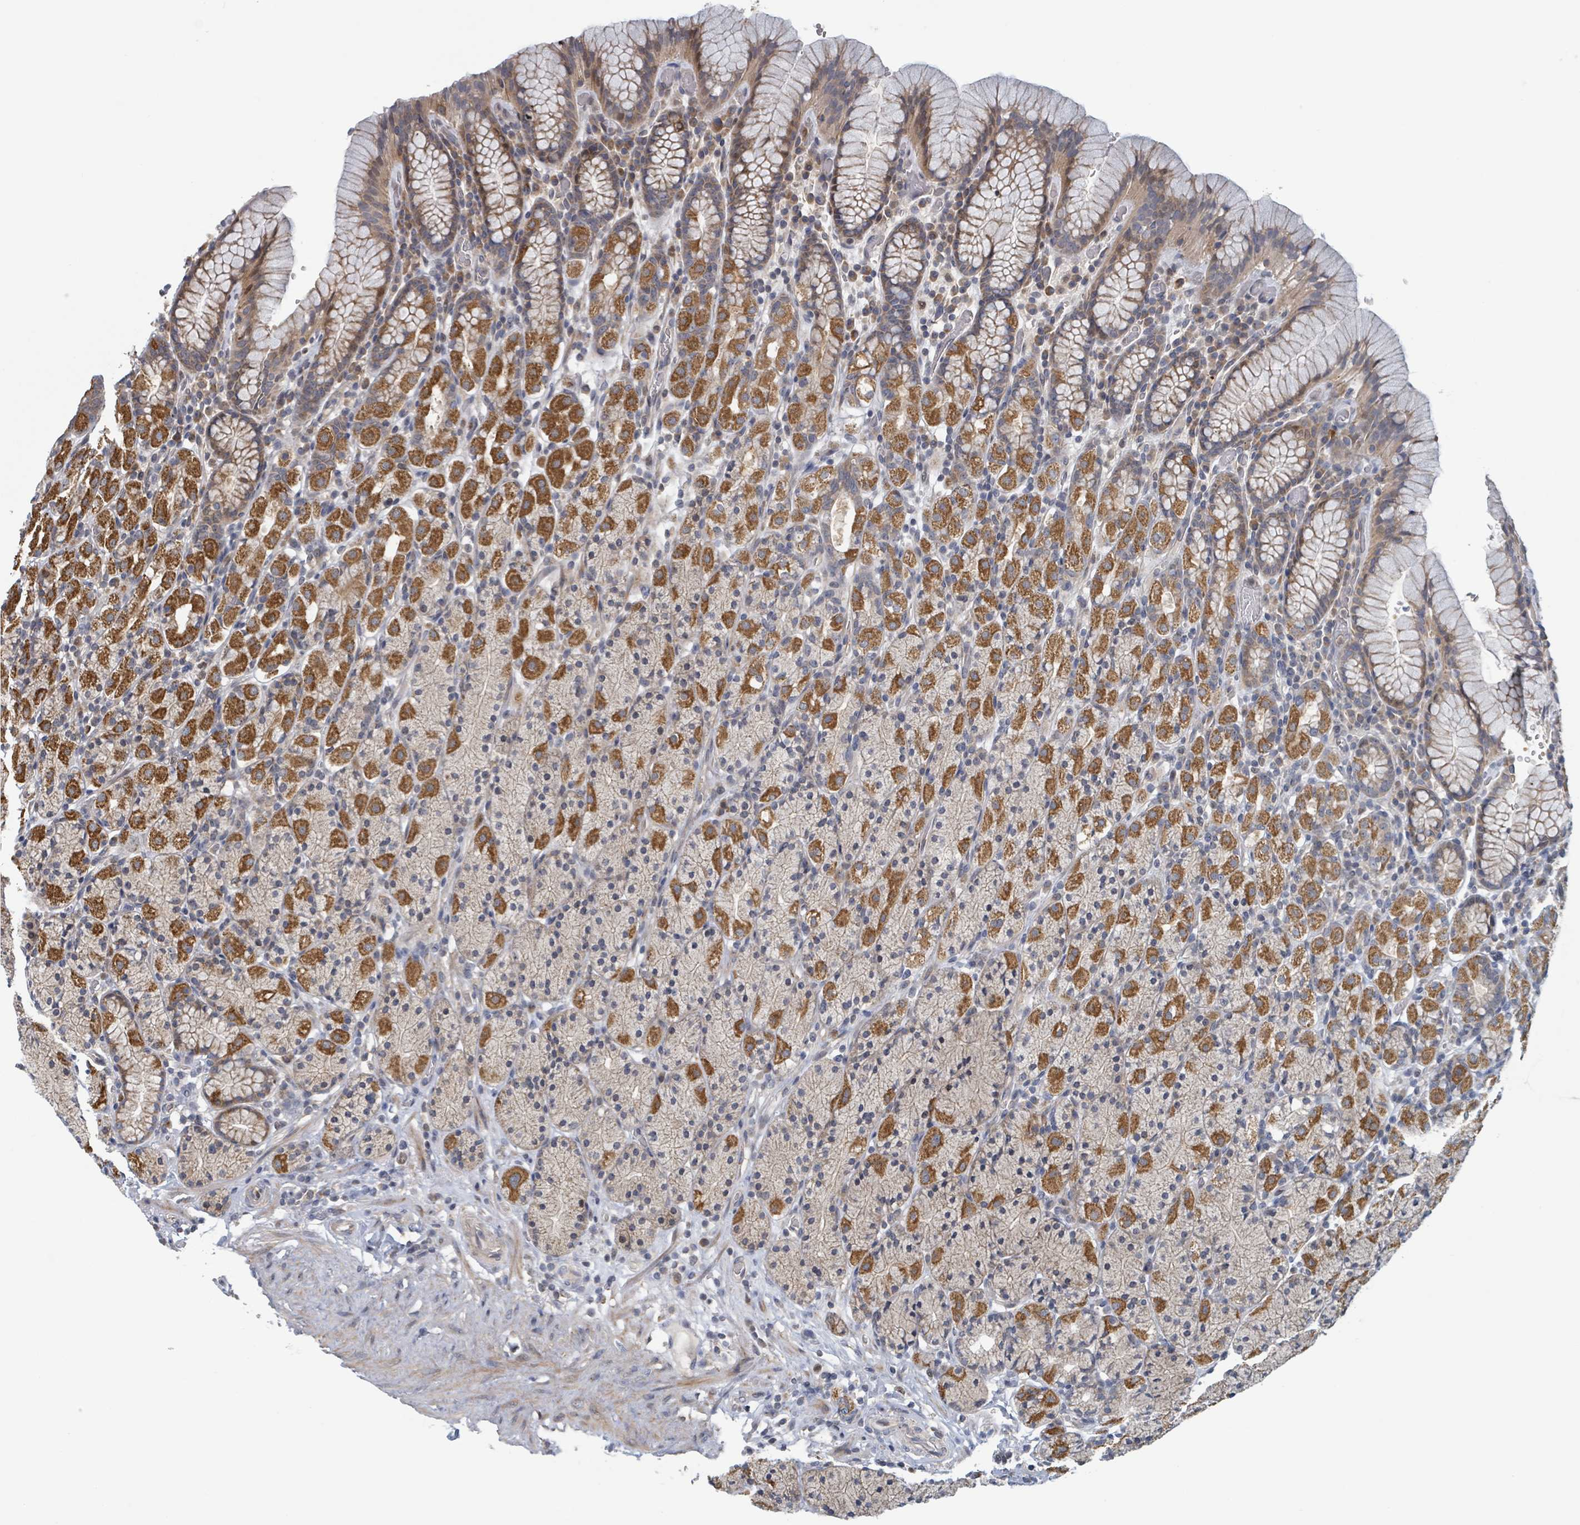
{"staining": {"intensity": "strong", "quantity": ">75%", "location": "cytoplasmic/membranous"}, "tissue": "stomach", "cell_type": "Glandular cells", "image_type": "normal", "snomed": [{"axis": "morphology", "description": "Normal tissue, NOS"}, {"axis": "topography", "description": "Stomach, upper"}, {"axis": "topography", "description": "Stomach"}], "caption": "The micrograph demonstrates staining of unremarkable stomach, revealing strong cytoplasmic/membranous protein positivity (brown color) within glandular cells.", "gene": "HIVEP1", "patient": {"sex": "male", "age": 62}}